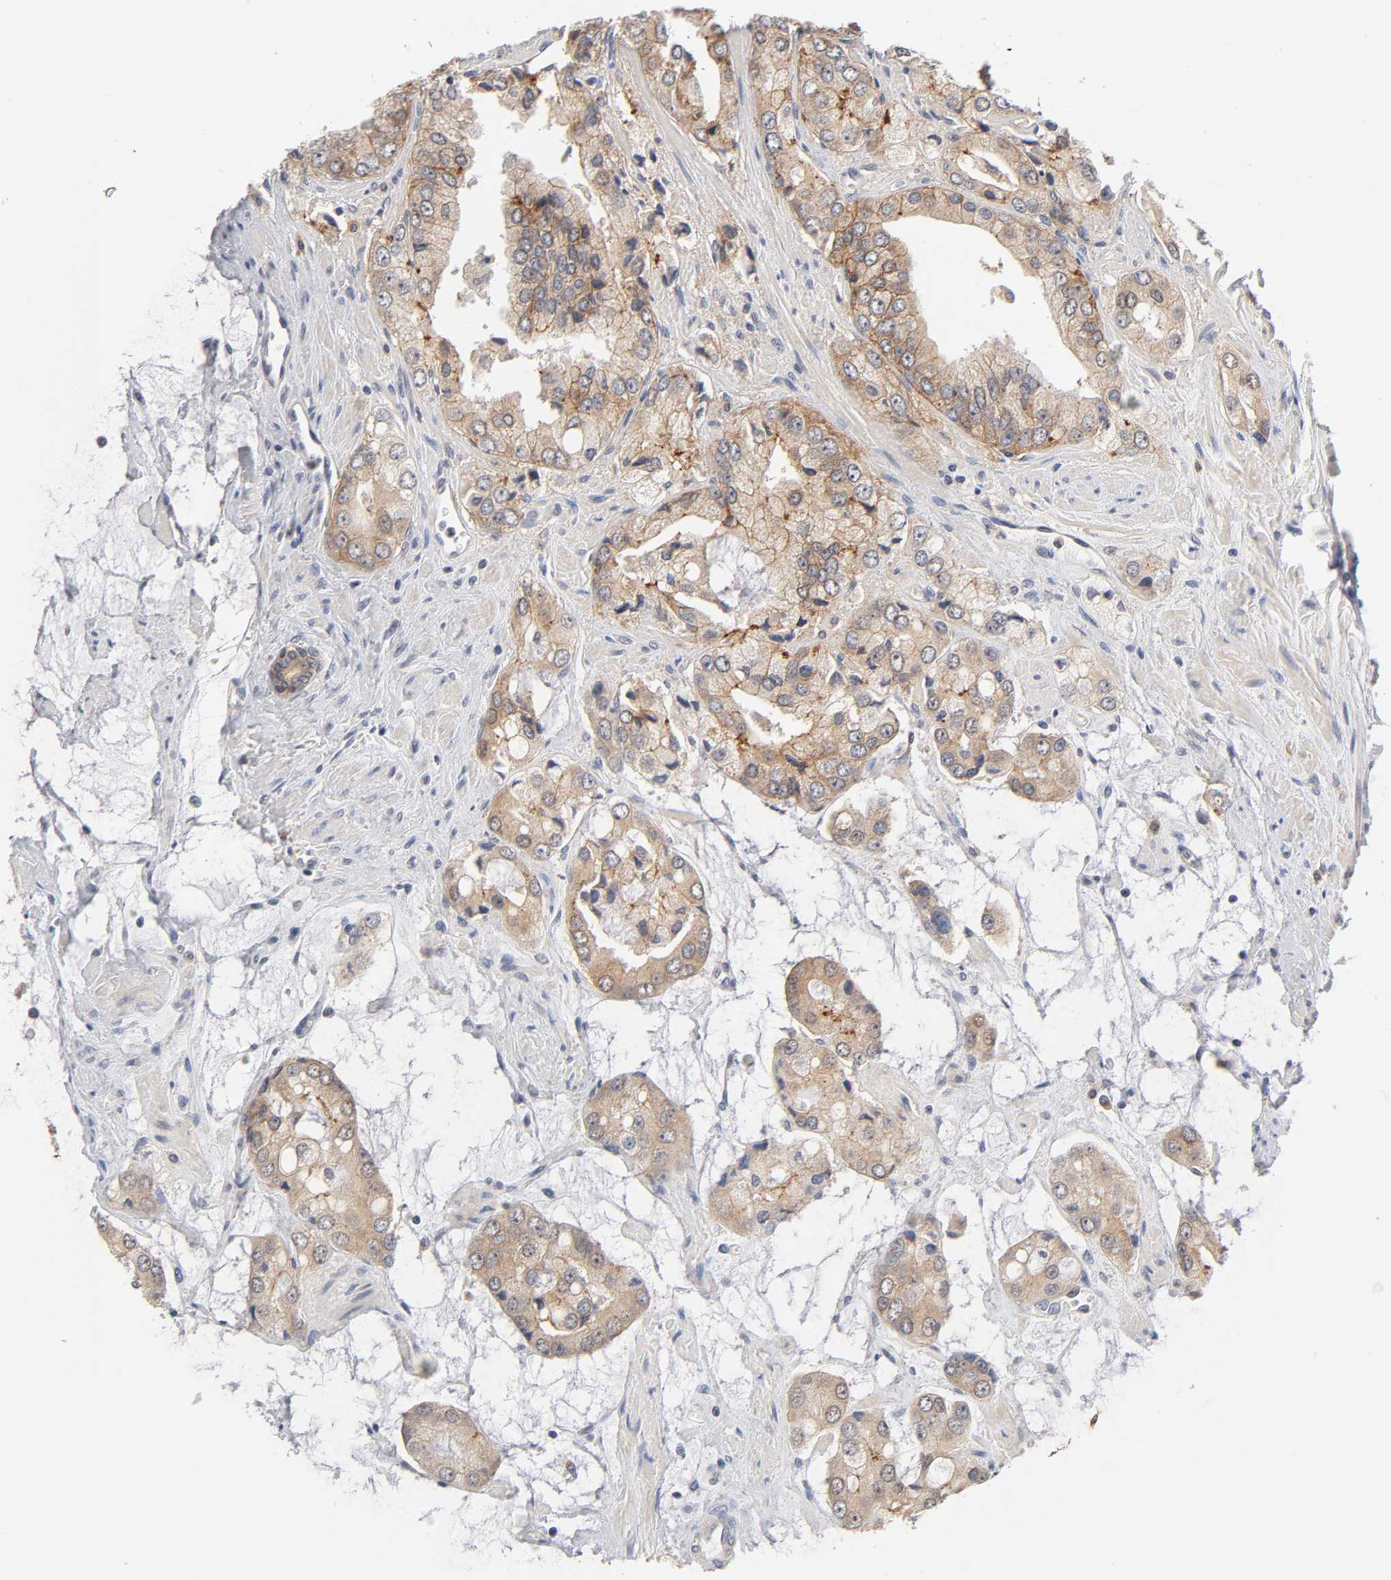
{"staining": {"intensity": "weak", "quantity": ">75%", "location": "cytoplasmic/membranous"}, "tissue": "prostate cancer", "cell_type": "Tumor cells", "image_type": "cancer", "snomed": [{"axis": "morphology", "description": "Adenocarcinoma, High grade"}, {"axis": "topography", "description": "Prostate"}], "caption": "Tumor cells demonstrate low levels of weak cytoplasmic/membranous expression in approximately >75% of cells in prostate cancer (high-grade adenocarcinoma).", "gene": "CXADR", "patient": {"sex": "male", "age": 67}}